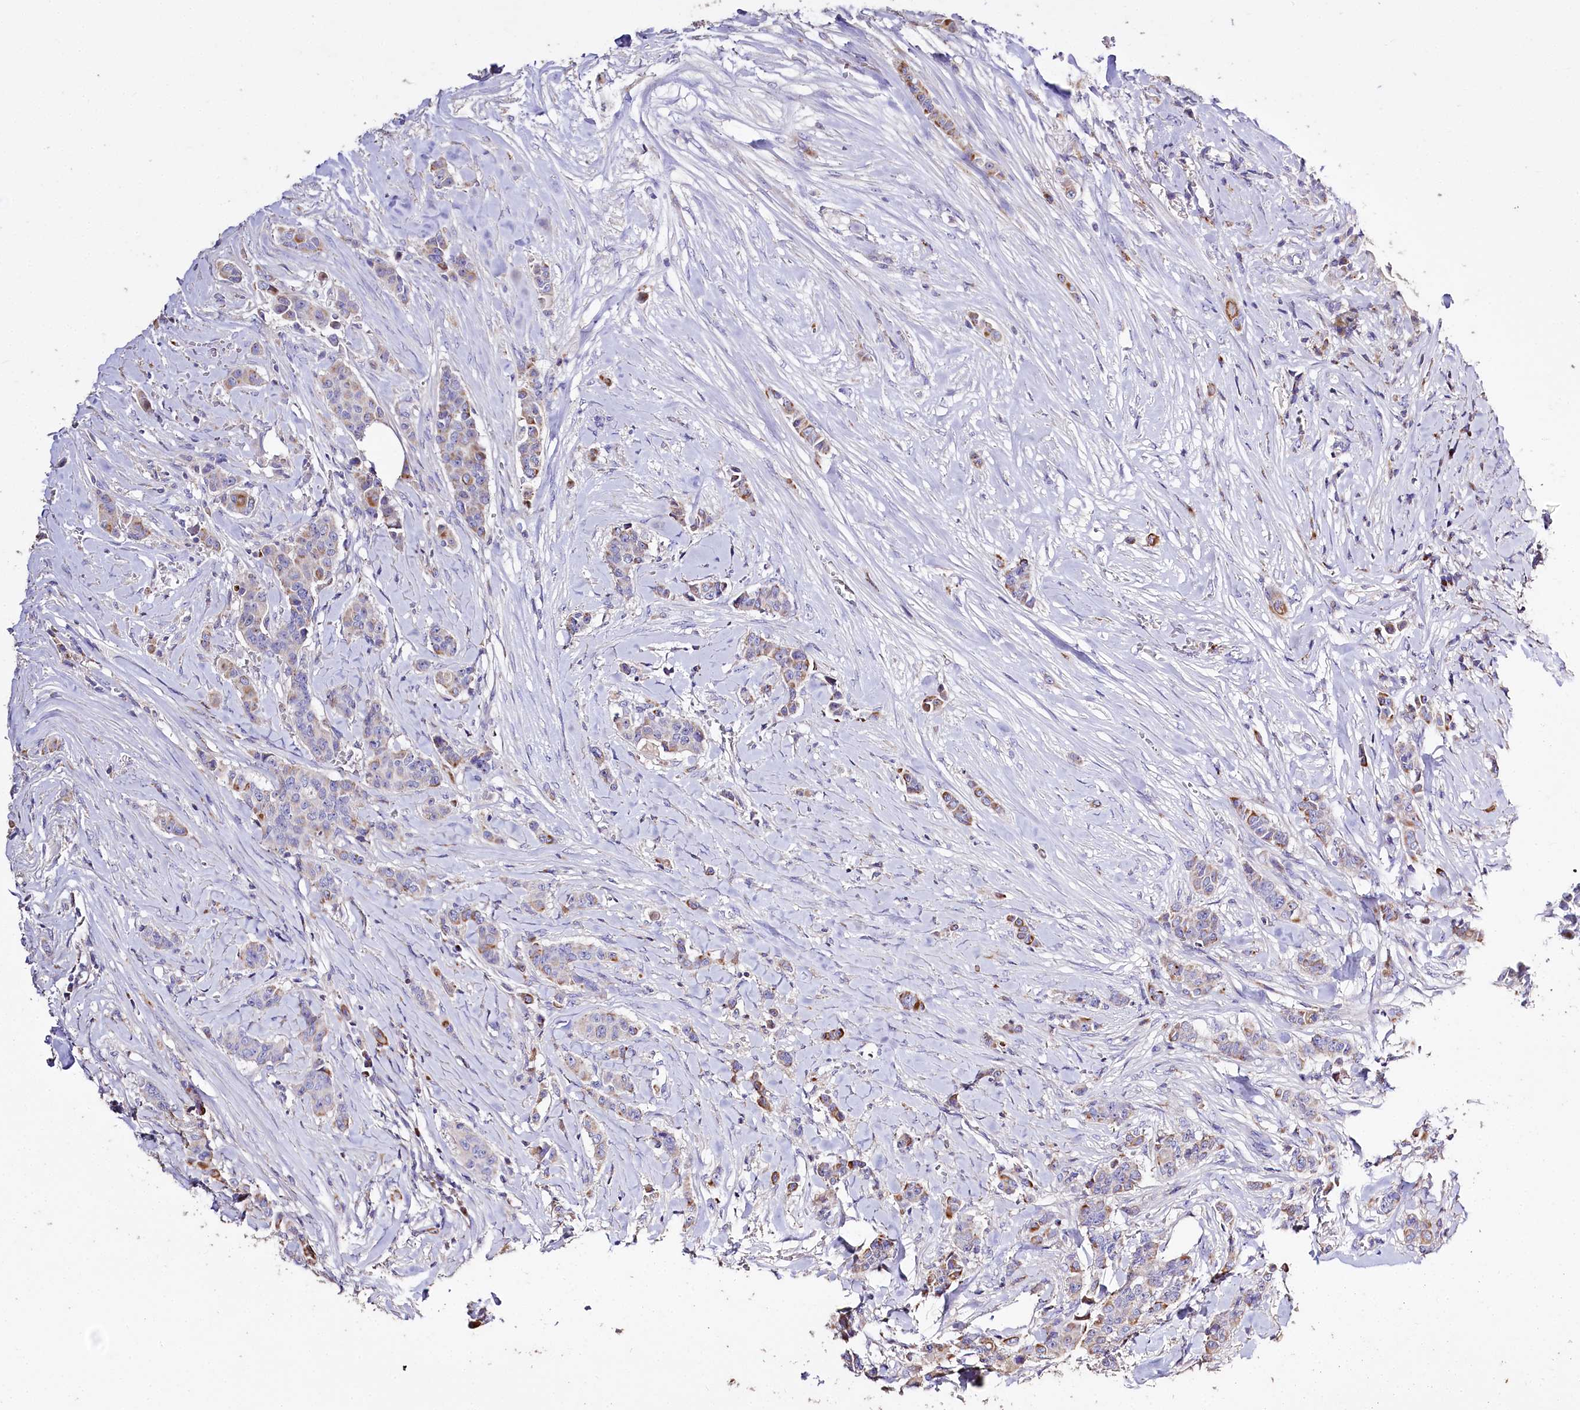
{"staining": {"intensity": "weak", "quantity": "25%-75%", "location": "cytoplasmic/membranous"}, "tissue": "breast cancer", "cell_type": "Tumor cells", "image_type": "cancer", "snomed": [{"axis": "morphology", "description": "Duct carcinoma"}, {"axis": "topography", "description": "Breast"}], "caption": "Protein analysis of breast cancer tissue displays weak cytoplasmic/membranous staining in about 25%-75% of tumor cells.", "gene": "PTER", "patient": {"sex": "female", "age": 40}}